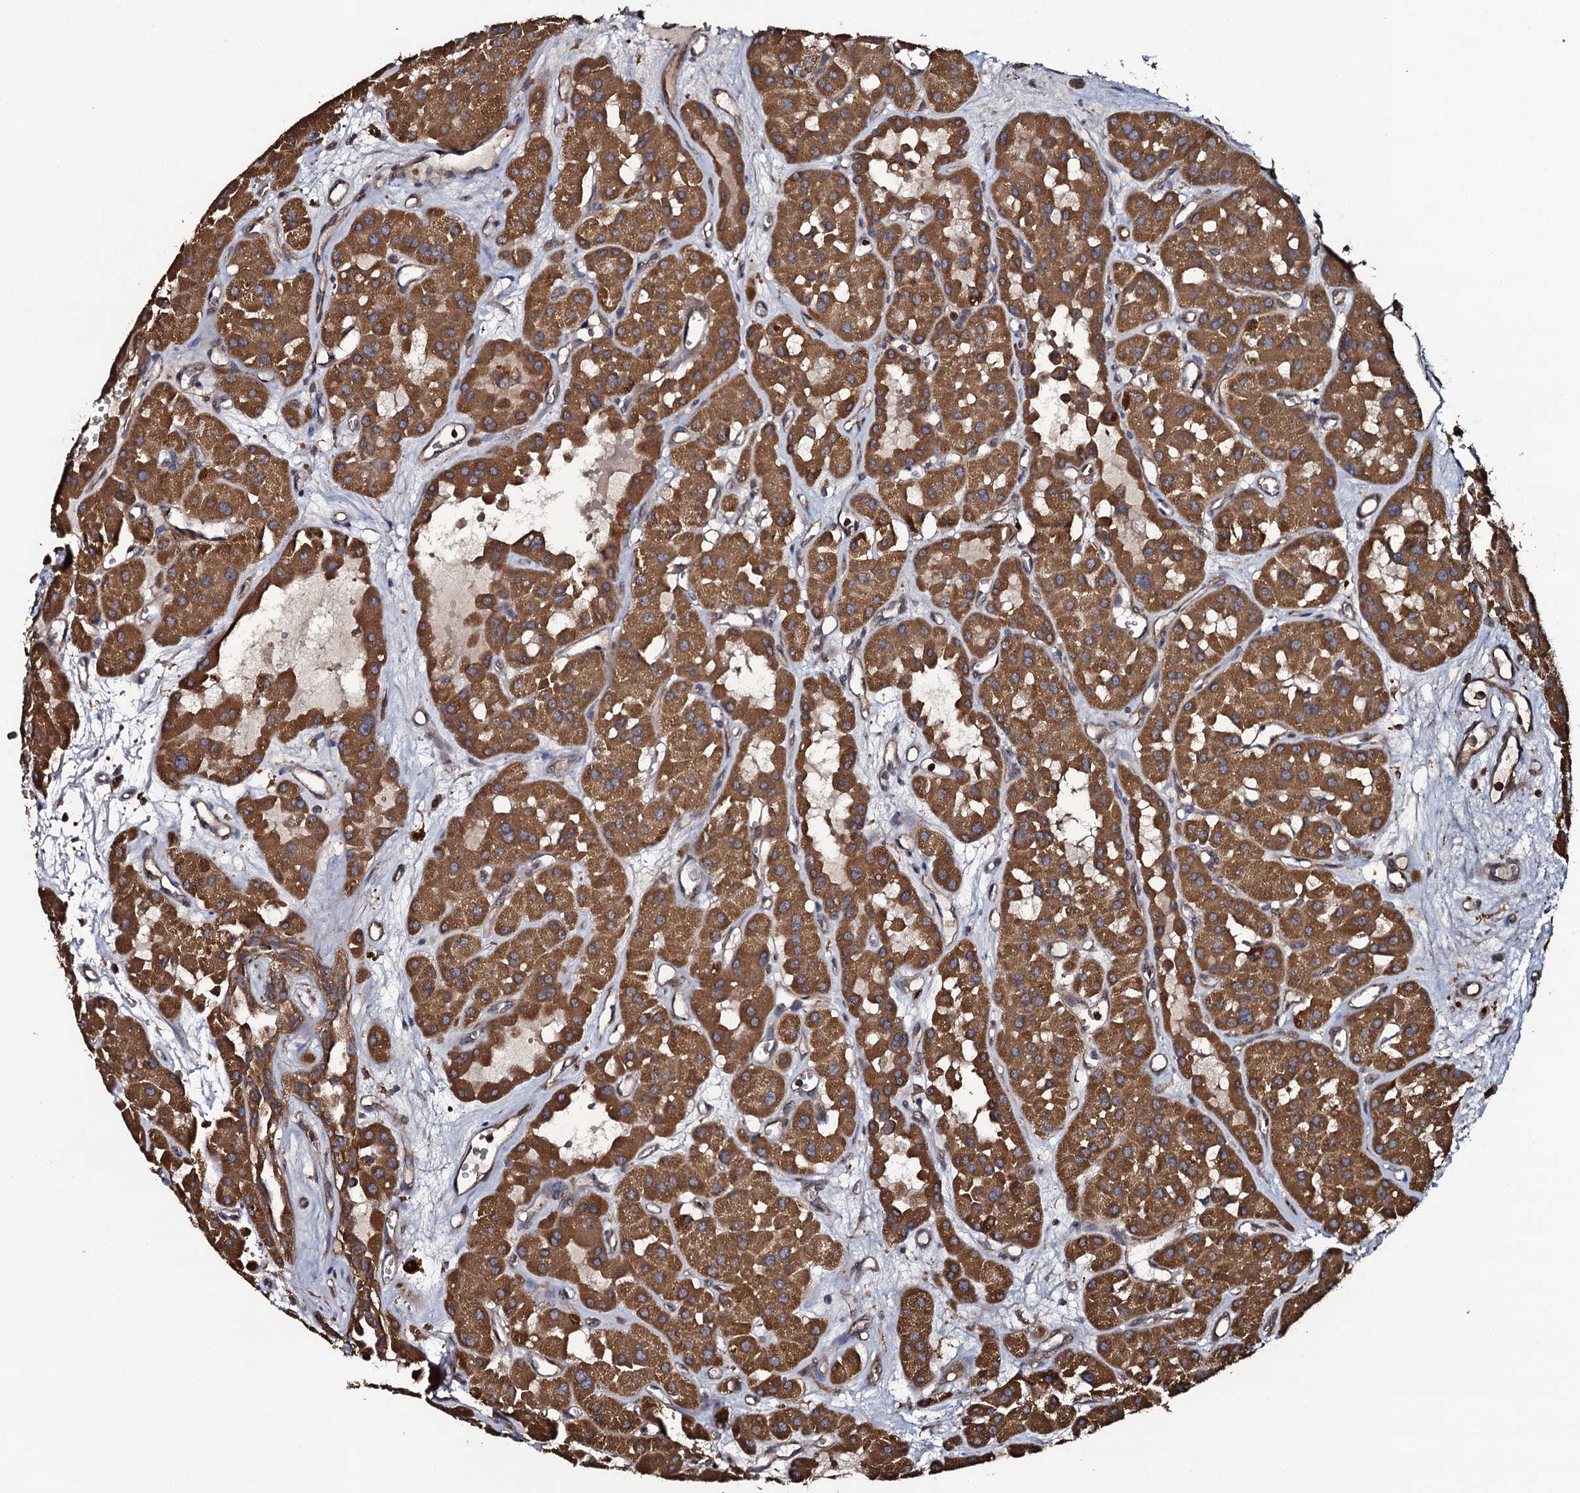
{"staining": {"intensity": "moderate", "quantity": ">75%", "location": "cytoplasmic/membranous"}, "tissue": "renal cancer", "cell_type": "Tumor cells", "image_type": "cancer", "snomed": [{"axis": "morphology", "description": "Carcinoma, NOS"}, {"axis": "topography", "description": "Kidney"}], "caption": "Renal cancer (carcinoma) stained with immunohistochemistry shows moderate cytoplasmic/membranous positivity in about >75% of tumor cells. Nuclei are stained in blue.", "gene": "VWA8", "patient": {"sex": "female", "age": 75}}